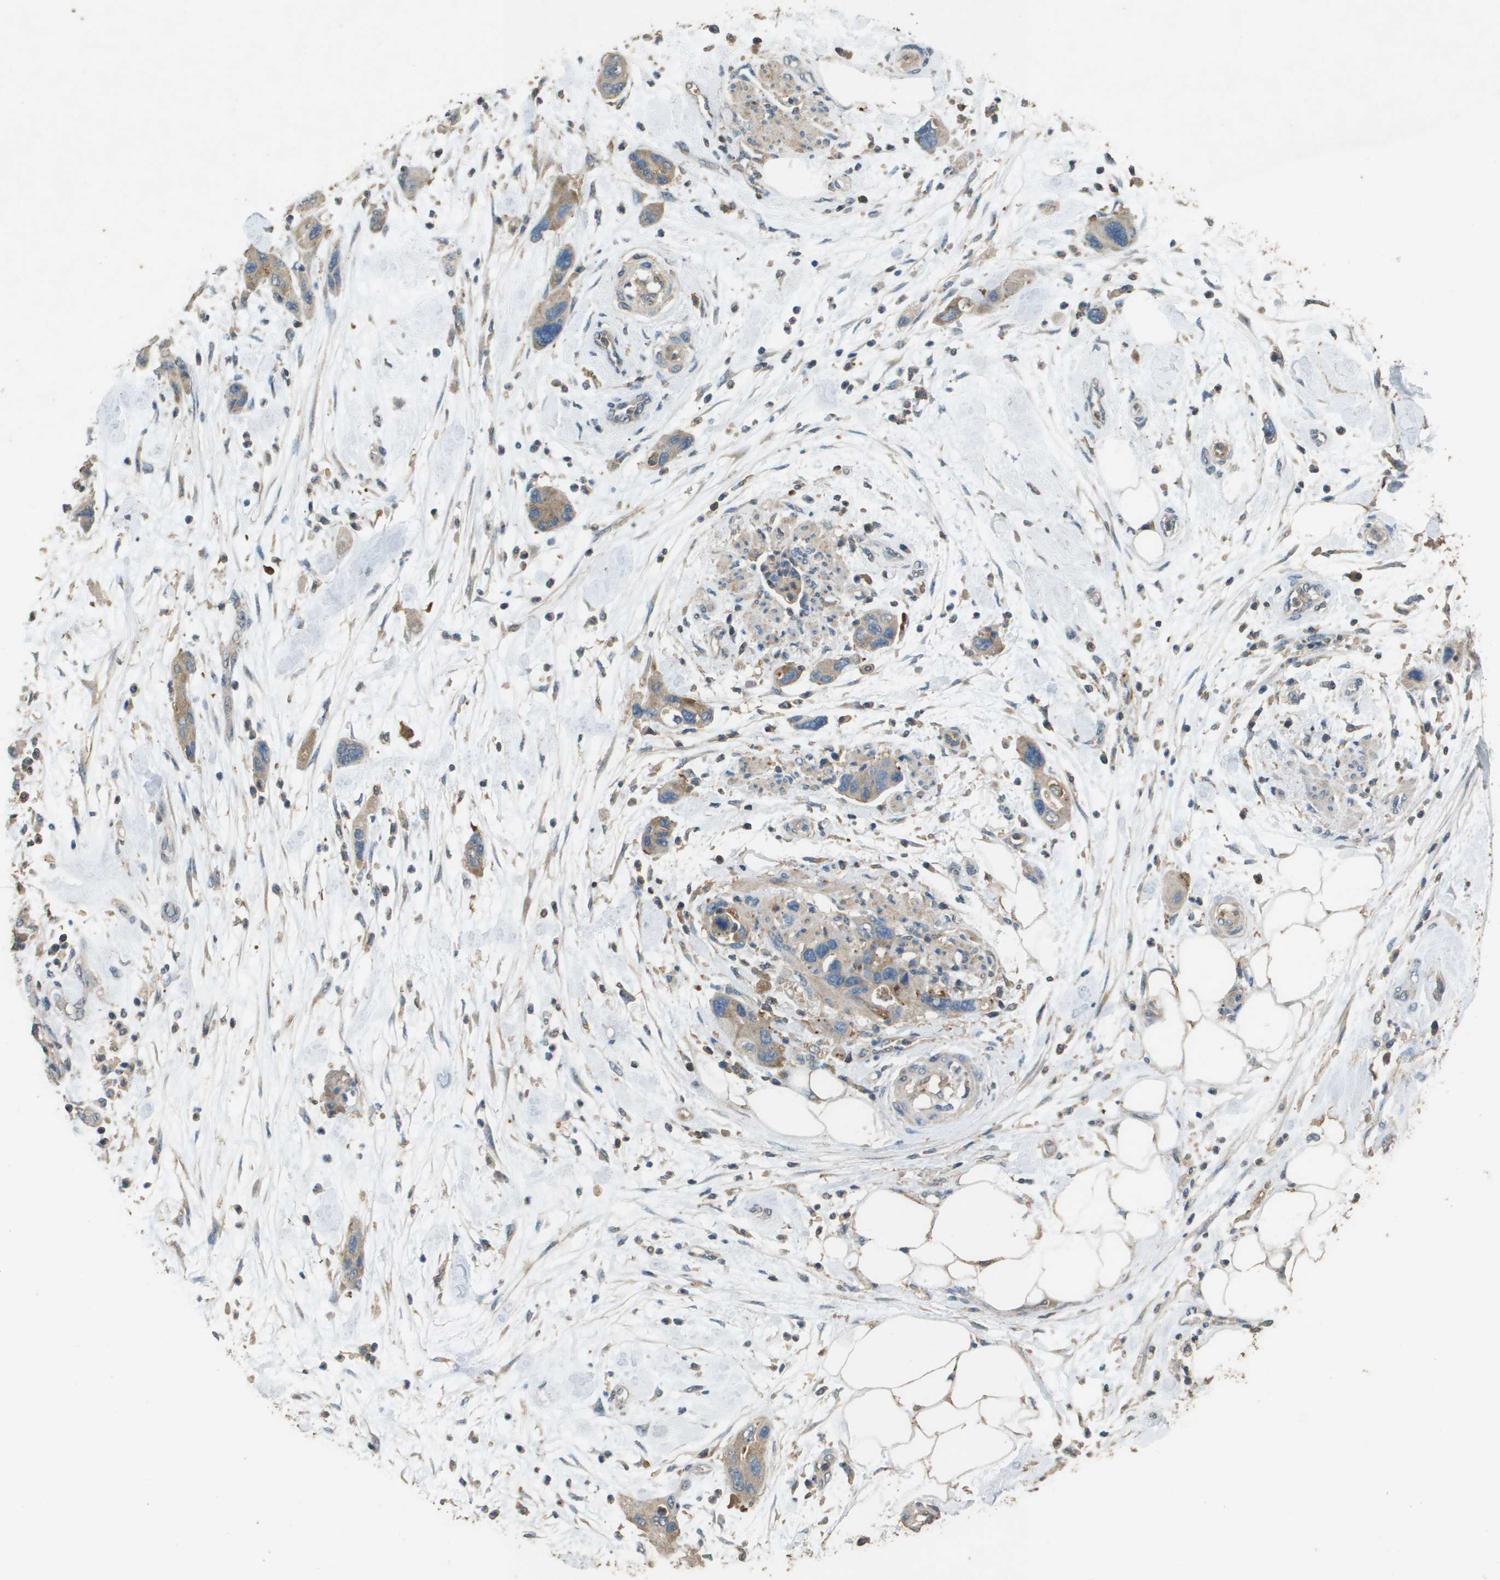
{"staining": {"intensity": "weak", "quantity": ">75%", "location": "cytoplasmic/membranous"}, "tissue": "pancreatic cancer", "cell_type": "Tumor cells", "image_type": "cancer", "snomed": [{"axis": "morphology", "description": "Normal tissue, NOS"}, {"axis": "morphology", "description": "Adenocarcinoma, NOS"}, {"axis": "topography", "description": "Pancreas"}], "caption": "Approximately >75% of tumor cells in human pancreatic adenocarcinoma exhibit weak cytoplasmic/membranous protein expression as visualized by brown immunohistochemical staining.", "gene": "MS4A7", "patient": {"sex": "female", "age": 71}}